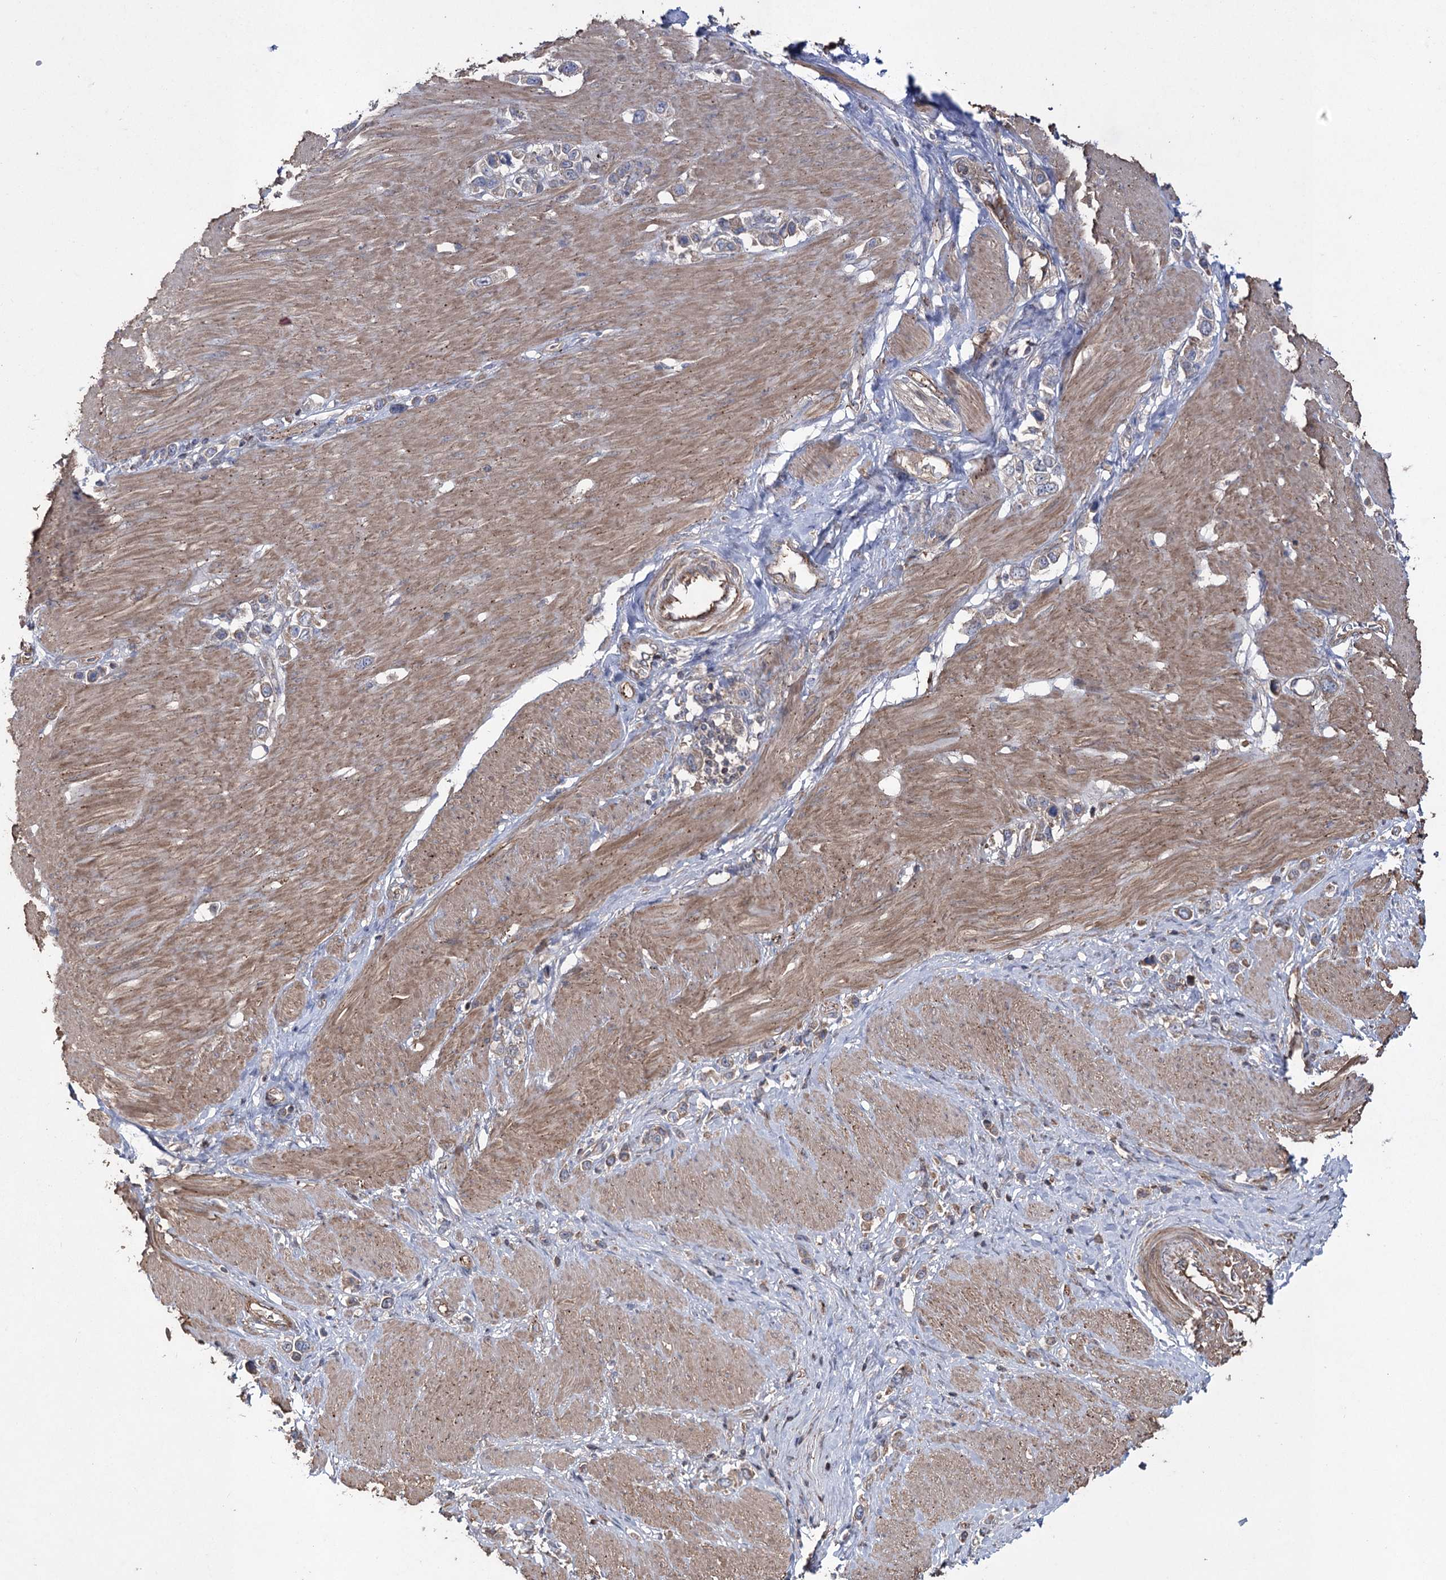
{"staining": {"intensity": "weak", "quantity": ">75%", "location": "cytoplasmic/membranous"}, "tissue": "stomach cancer", "cell_type": "Tumor cells", "image_type": "cancer", "snomed": [{"axis": "morphology", "description": "Normal tissue, NOS"}, {"axis": "morphology", "description": "Adenocarcinoma, NOS"}, {"axis": "topography", "description": "Stomach, upper"}, {"axis": "topography", "description": "Stomach"}], "caption": "The photomicrograph demonstrates staining of stomach cancer, revealing weak cytoplasmic/membranous protein positivity (brown color) within tumor cells. The protein of interest is stained brown, and the nuclei are stained in blue (DAB (3,3'-diaminobenzidine) IHC with brightfield microscopy, high magnification).", "gene": "LARS2", "patient": {"sex": "female", "age": 65}}